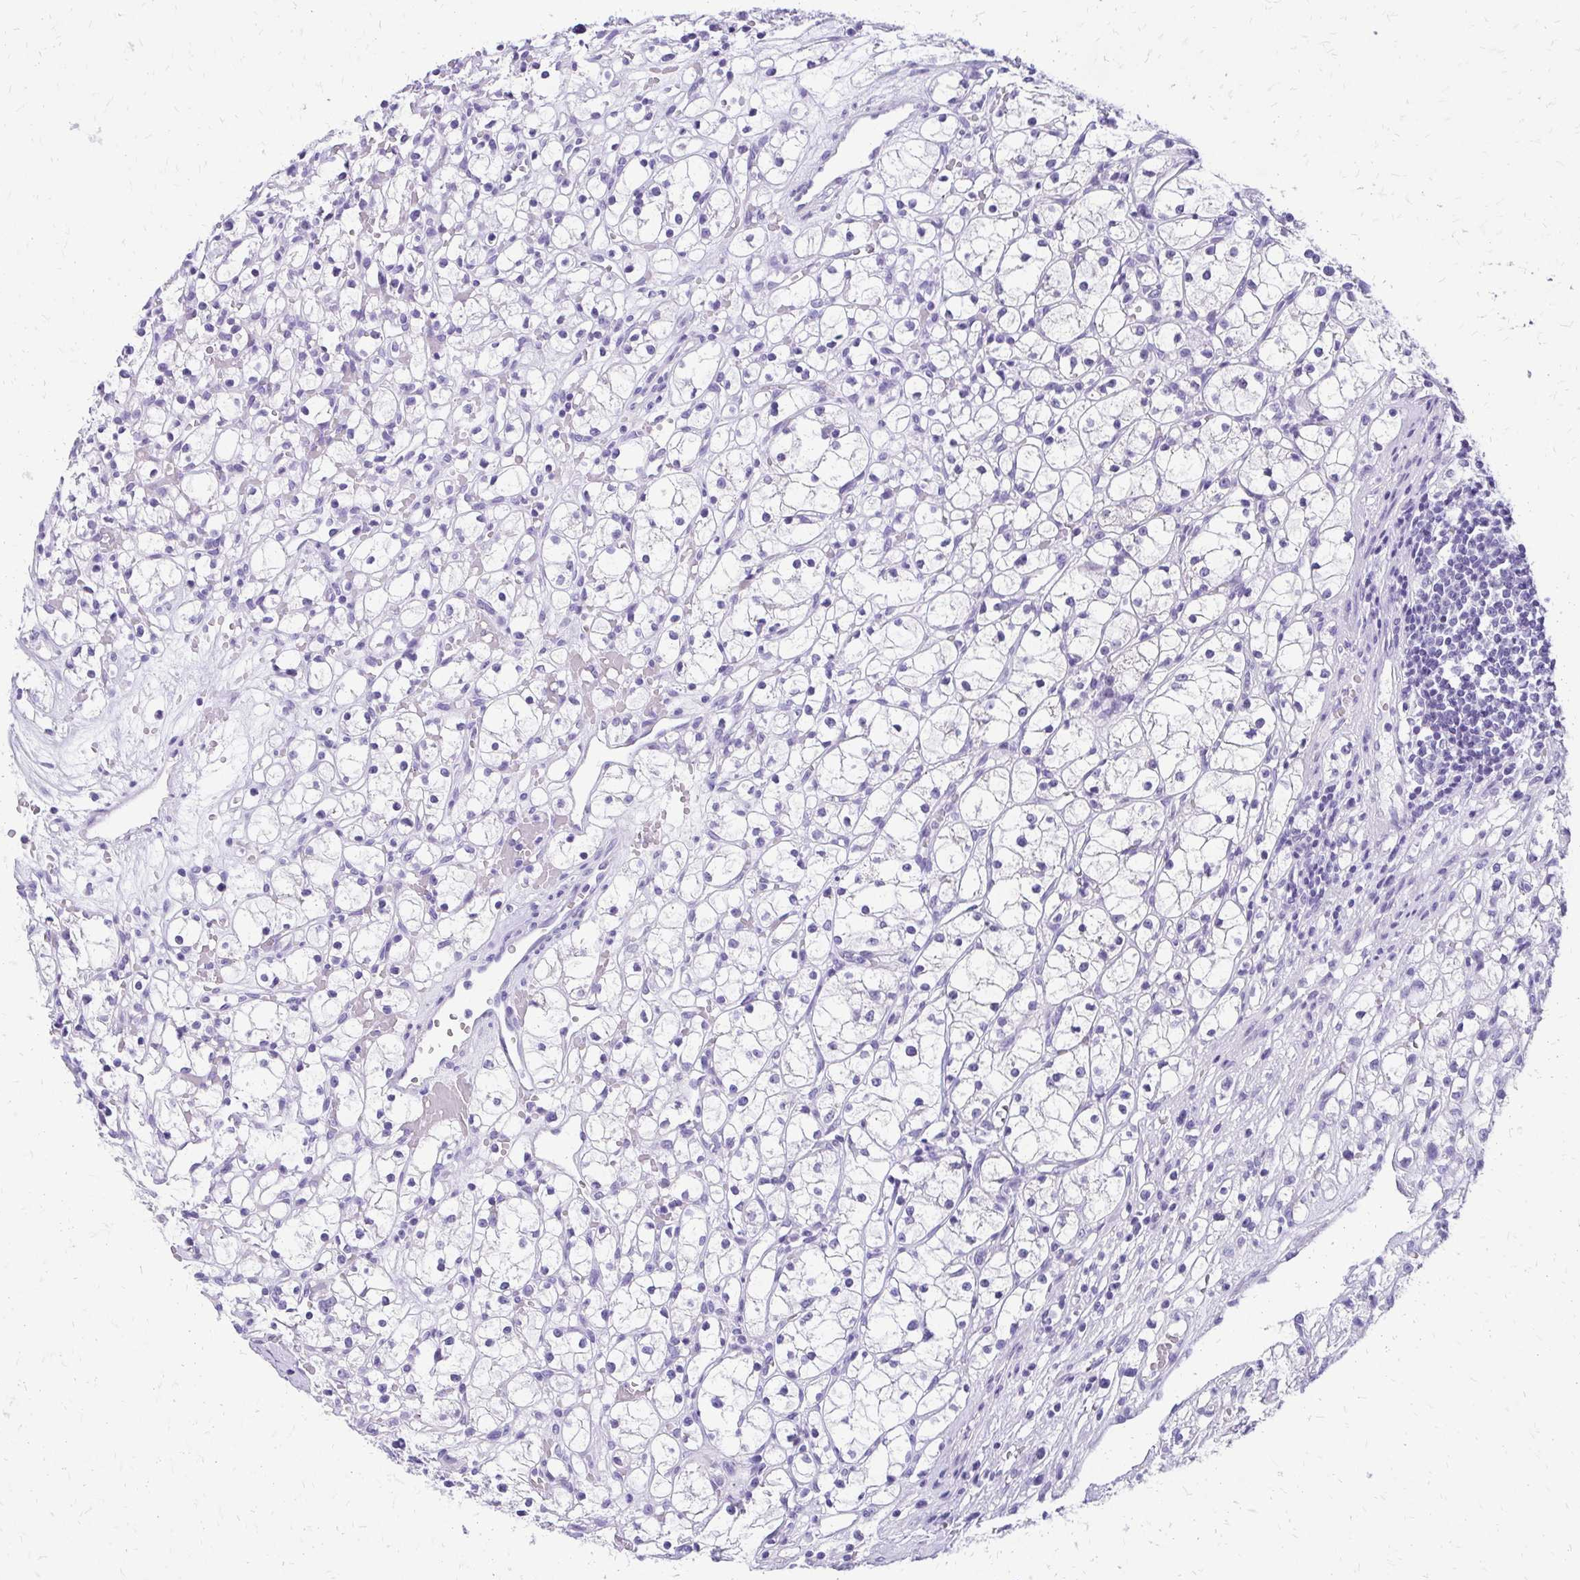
{"staining": {"intensity": "negative", "quantity": "none", "location": "none"}, "tissue": "renal cancer", "cell_type": "Tumor cells", "image_type": "cancer", "snomed": [{"axis": "morphology", "description": "Adenocarcinoma, NOS"}, {"axis": "topography", "description": "Kidney"}], "caption": "Tumor cells show no significant staining in renal cancer.", "gene": "SLC32A1", "patient": {"sex": "female", "age": 59}}